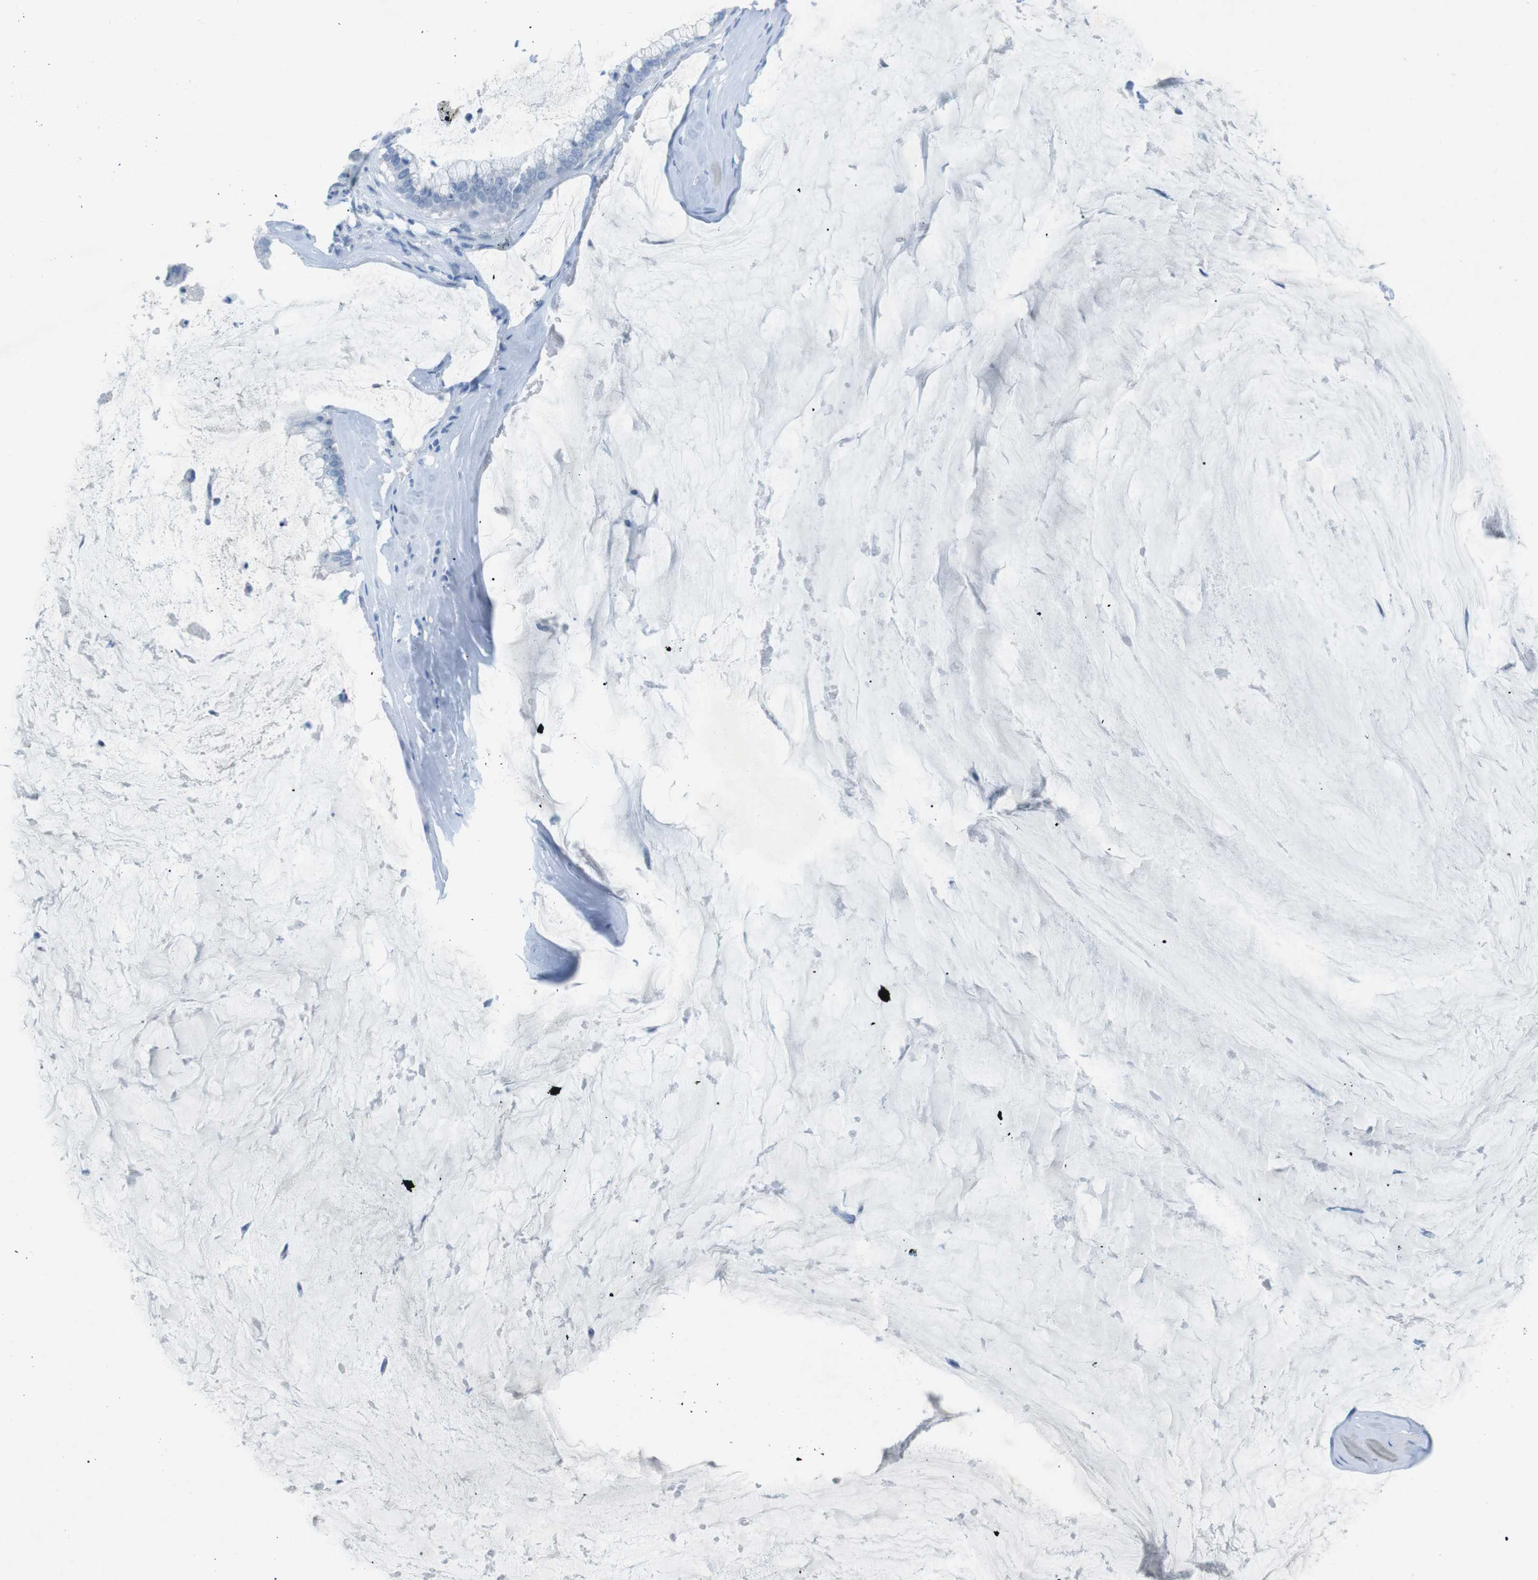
{"staining": {"intensity": "negative", "quantity": "none", "location": "none"}, "tissue": "pancreatic cancer", "cell_type": "Tumor cells", "image_type": "cancer", "snomed": [{"axis": "morphology", "description": "Adenocarcinoma, NOS"}, {"axis": "topography", "description": "Pancreas"}], "caption": "This histopathology image is of adenocarcinoma (pancreatic) stained with immunohistochemistry to label a protein in brown with the nuclei are counter-stained blue. There is no staining in tumor cells.", "gene": "SALL4", "patient": {"sex": "male", "age": 41}}